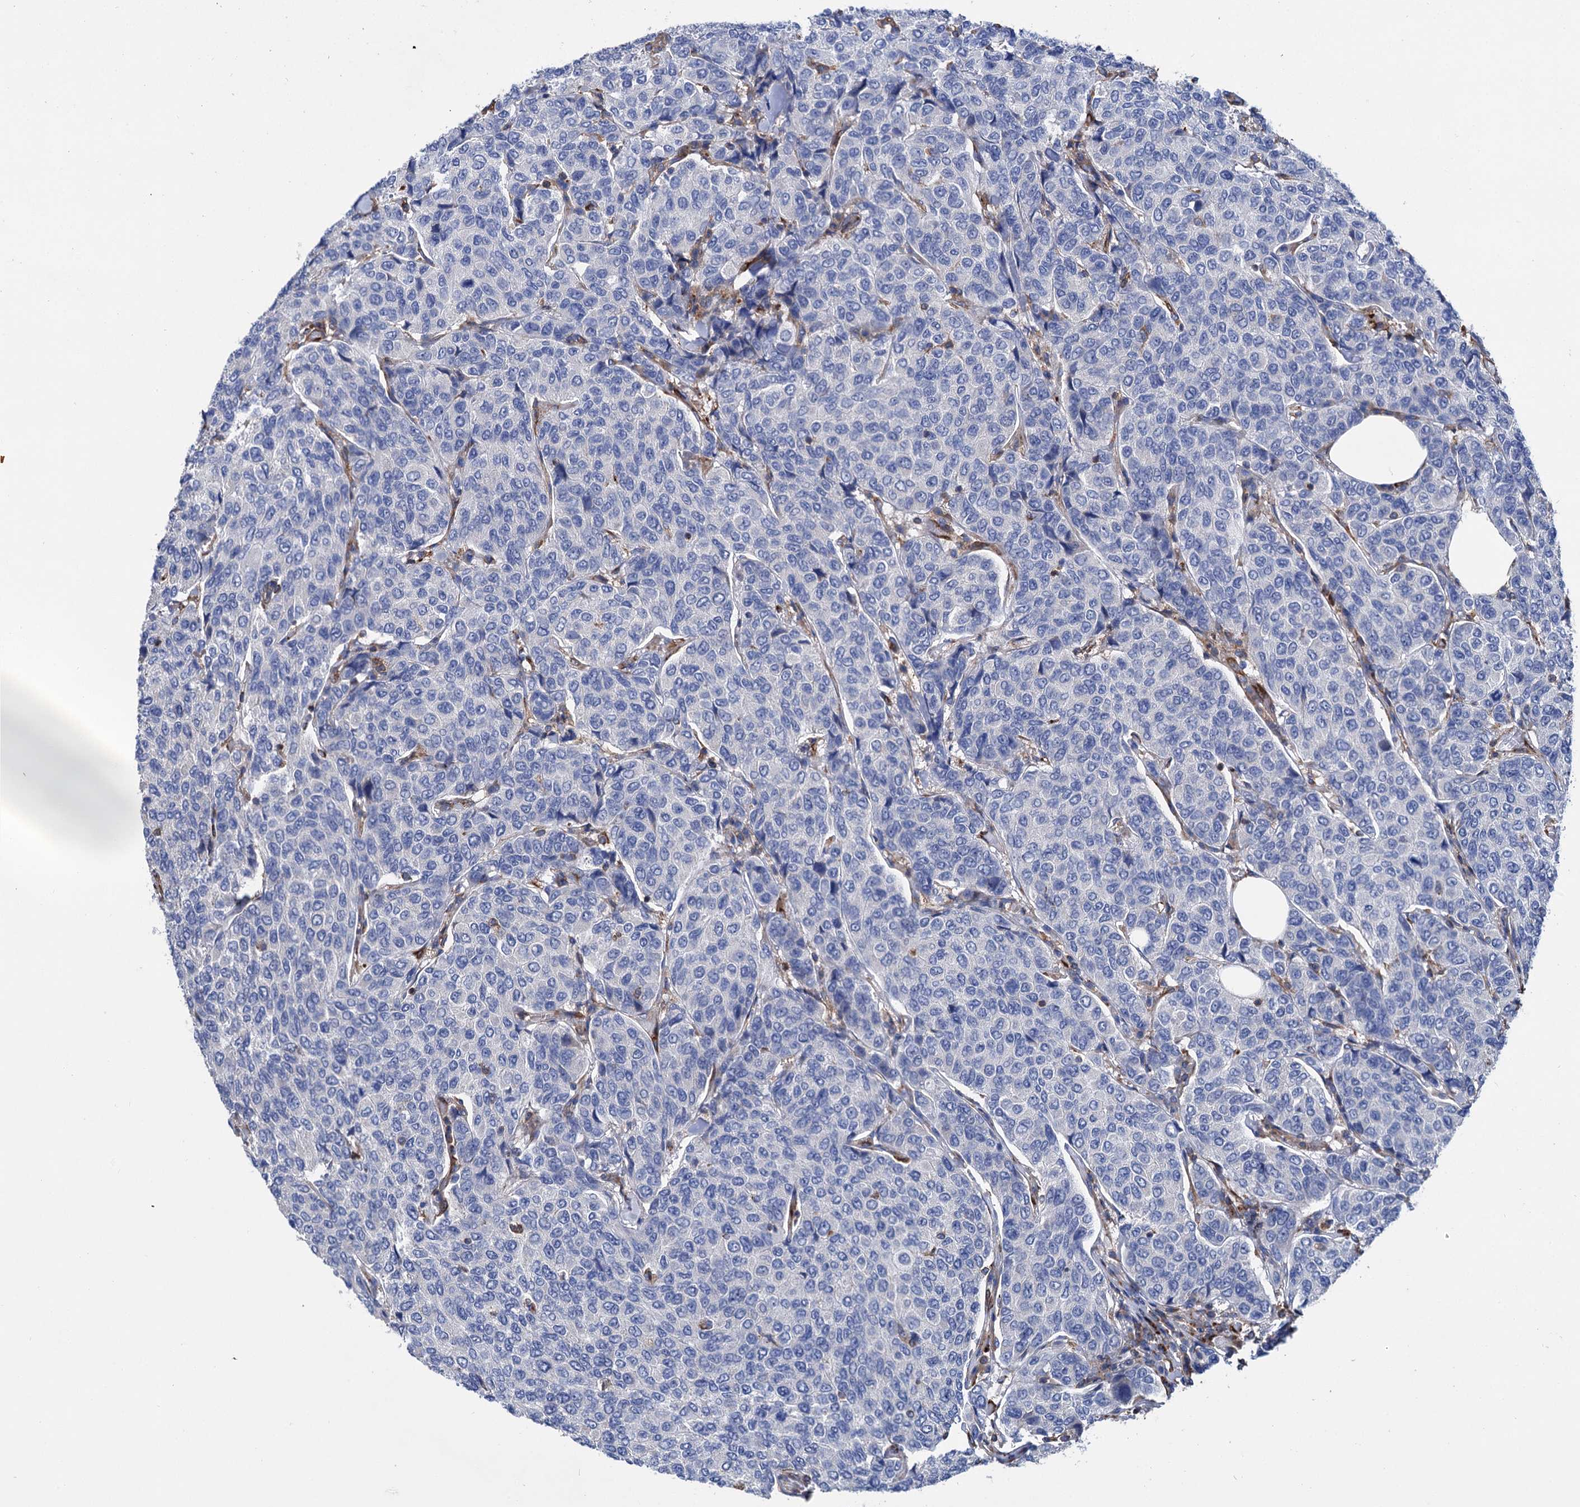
{"staining": {"intensity": "negative", "quantity": "none", "location": "none"}, "tissue": "breast cancer", "cell_type": "Tumor cells", "image_type": "cancer", "snomed": [{"axis": "morphology", "description": "Duct carcinoma"}, {"axis": "topography", "description": "Breast"}], "caption": "Breast cancer (invasive ductal carcinoma) was stained to show a protein in brown. There is no significant positivity in tumor cells.", "gene": "SCPEP1", "patient": {"sex": "female", "age": 55}}